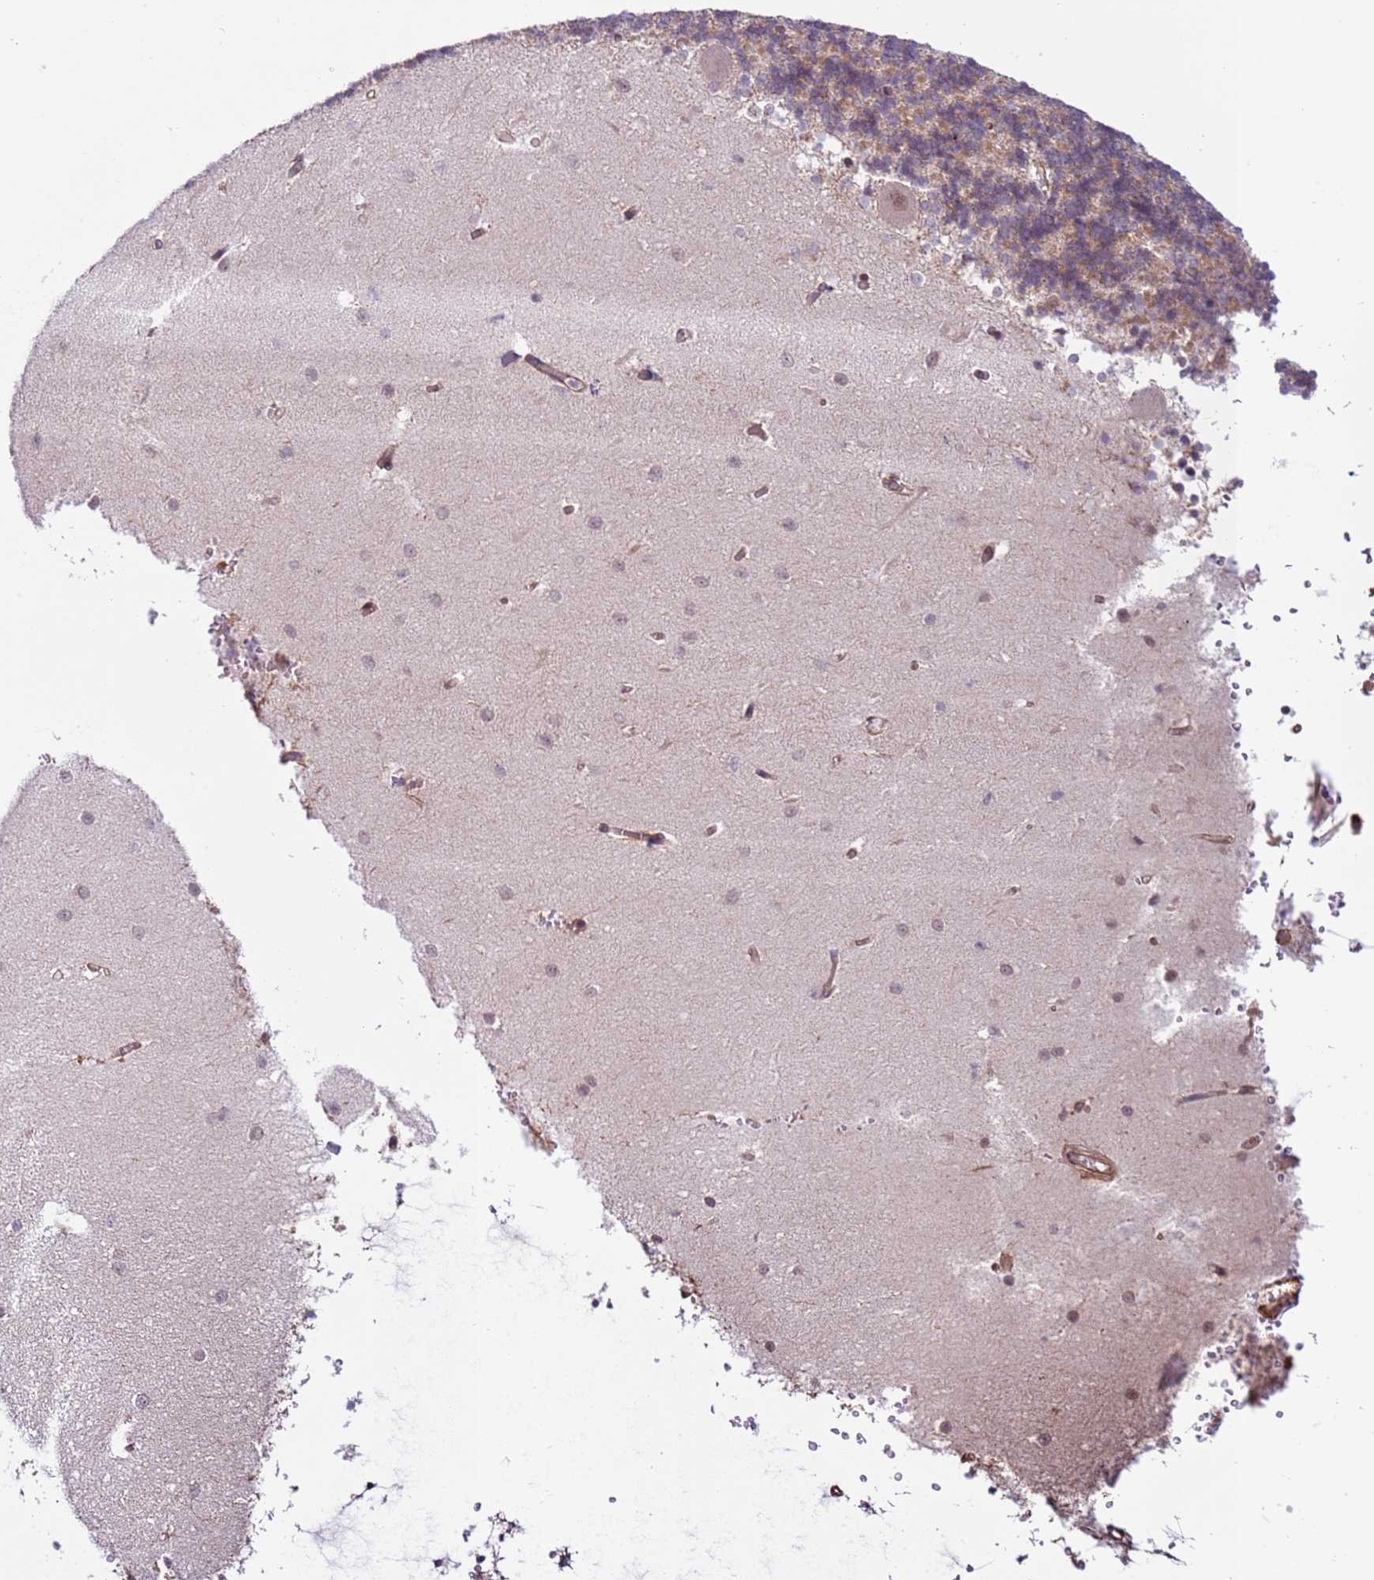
{"staining": {"intensity": "negative", "quantity": "none", "location": "none"}, "tissue": "cerebellum", "cell_type": "Cells in granular layer", "image_type": "normal", "snomed": [{"axis": "morphology", "description": "Normal tissue, NOS"}, {"axis": "topography", "description": "Cerebellum"}], "caption": "Protein analysis of unremarkable cerebellum reveals no significant staining in cells in granular layer. (DAB IHC, high magnification).", "gene": "DCAF4", "patient": {"sex": "male", "age": 37}}